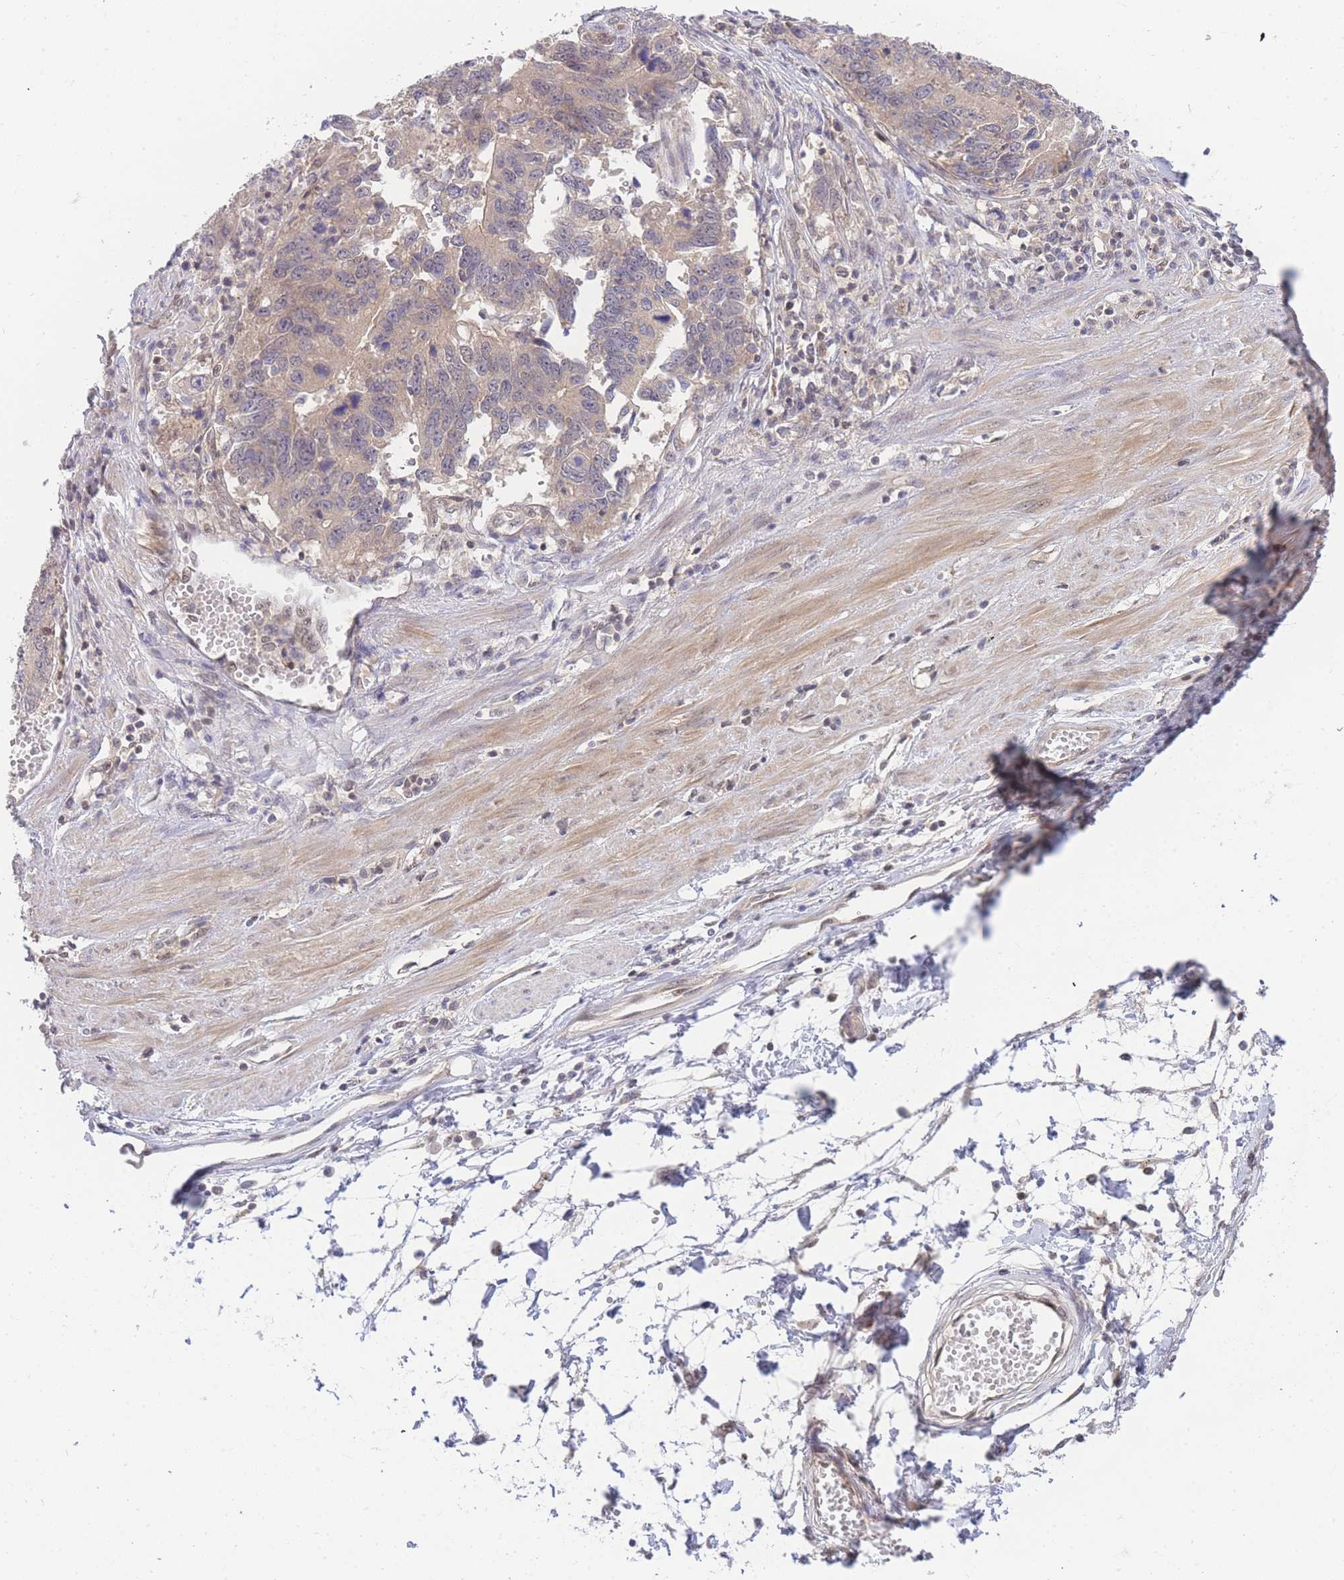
{"staining": {"intensity": "negative", "quantity": "none", "location": "none"}, "tissue": "stomach cancer", "cell_type": "Tumor cells", "image_type": "cancer", "snomed": [{"axis": "morphology", "description": "Adenocarcinoma, NOS"}, {"axis": "topography", "description": "Stomach"}], "caption": "Immunohistochemistry (IHC) of human adenocarcinoma (stomach) displays no staining in tumor cells.", "gene": "KIAA1191", "patient": {"sex": "male", "age": 59}}